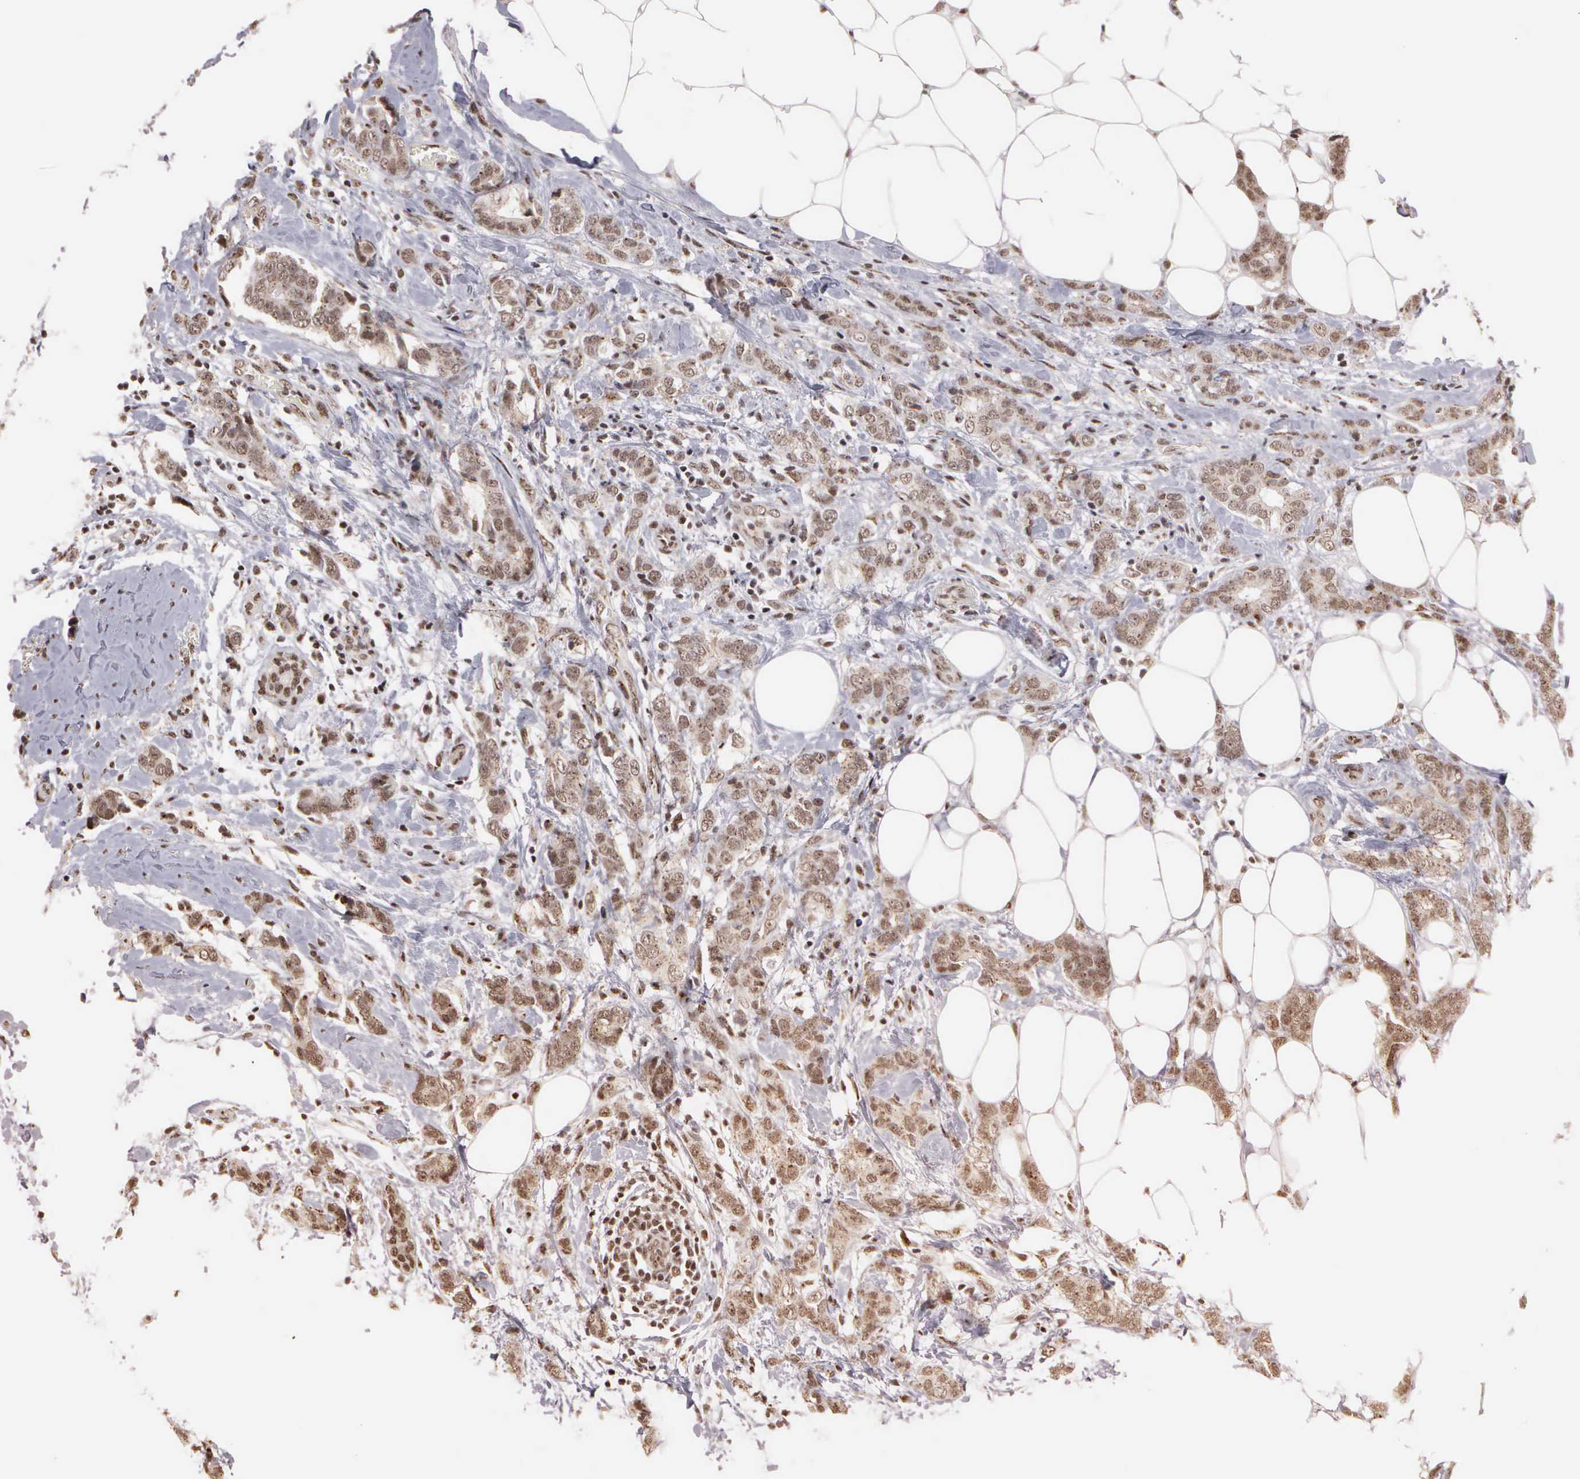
{"staining": {"intensity": "moderate", "quantity": ">75%", "location": "cytoplasmic/membranous,nuclear"}, "tissue": "breast cancer", "cell_type": "Tumor cells", "image_type": "cancer", "snomed": [{"axis": "morphology", "description": "Duct carcinoma"}, {"axis": "topography", "description": "Breast"}], "caption": "Immunohistochemistry (DAB (3,3'-diaminobenzidine)) staining of breast infiltrating ductal carcinoma displays moderate cytoplasmic/membranous and nuclear protein positivity in approximately >75% of tumor cells. The protein is shown in brown color, while the nuclei are stained blue.", "gene": "GTF2A1", "patient": {"sex": "female", "age": 53}}